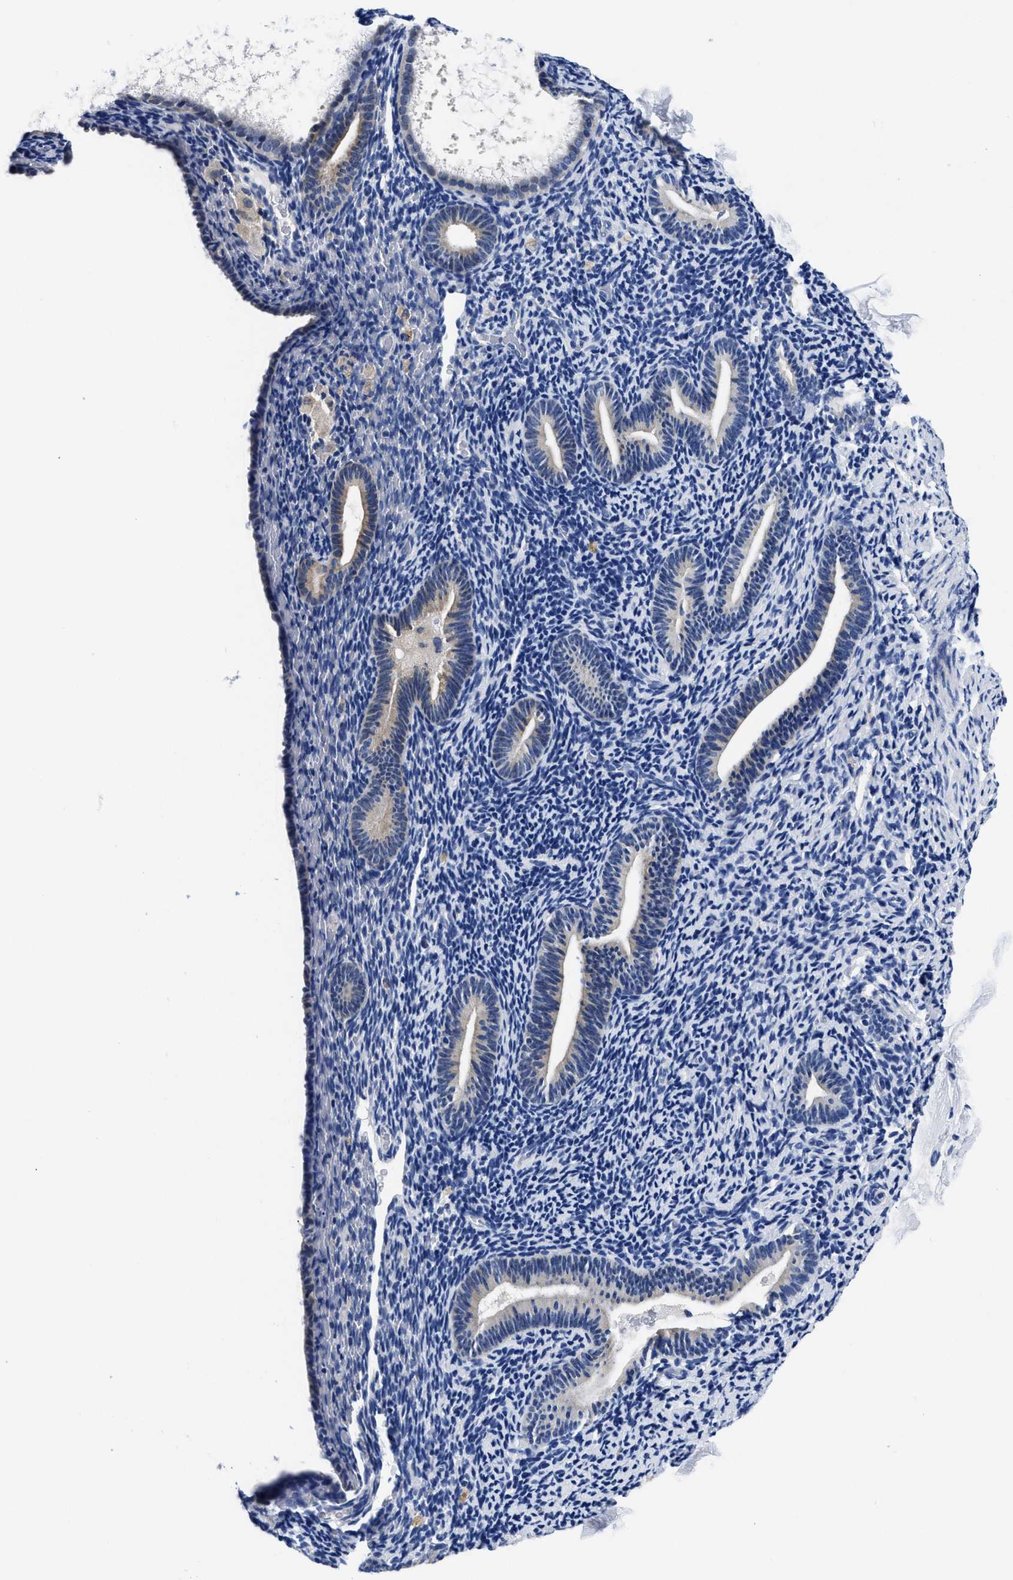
{"staining": {"intensity": "weak", "quantity": "<25%", "location": "cytoplasmic/membranous"}, "tissue": "endometrium", "cell_type": "Cells in endometrial stroma", "image_type": "normal", "snomed": [{"axis": "morphology", "description": "Normal tissue, NOS"}, {"axis": "topography", "description": "Endometrium"}], "caption": "Immunohistochemical staining of normal endometrium reveals no significant positivity in cells in endometrial stroma.", "gene": "SLC35F1", "patient": {"sex": "female", "age": 51}}